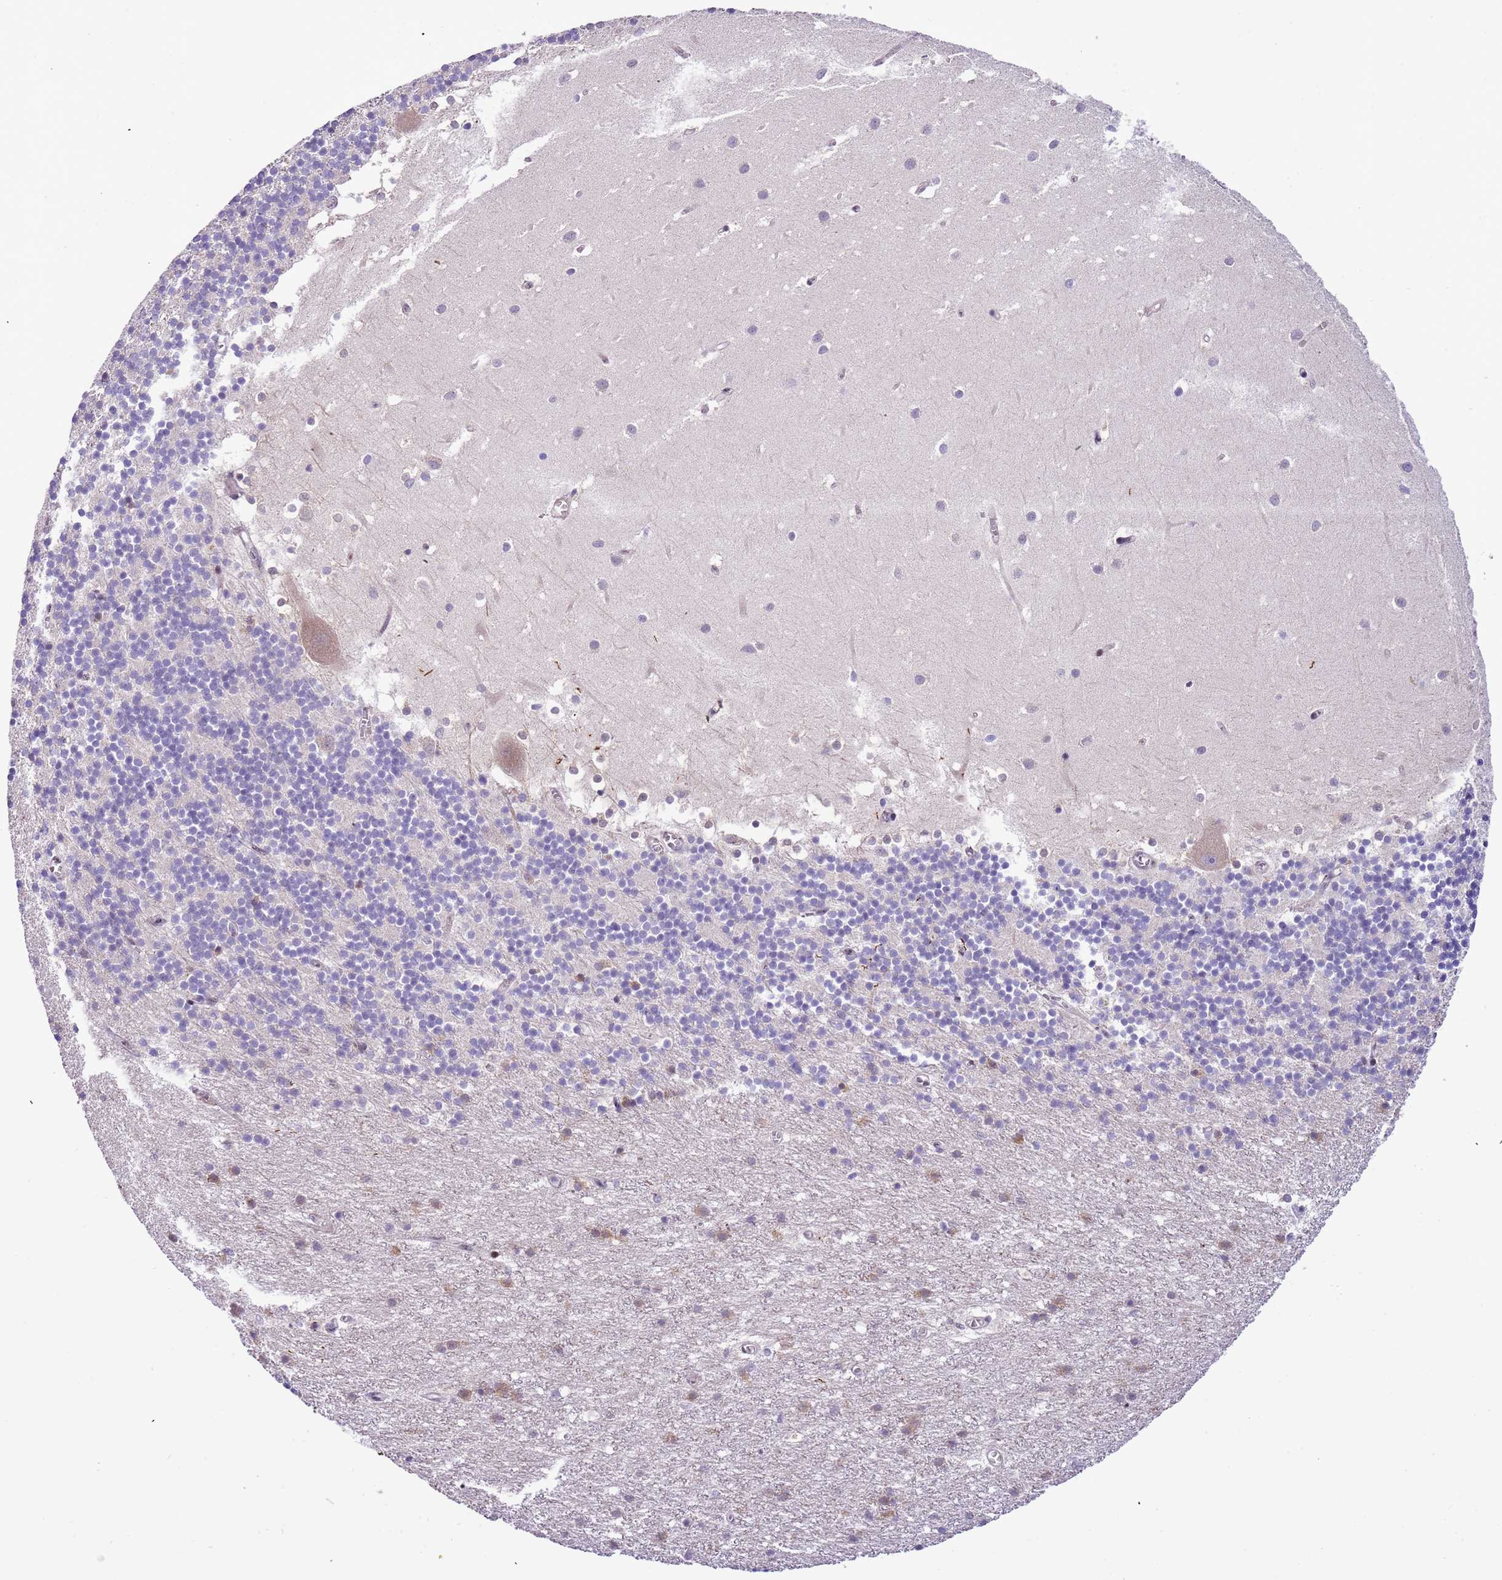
{"staining": {"intensity": "negative", "quantity": "none", "location": "none"}, "tissue": "cerebellum", "cell_type": "Cells in granular layer", "image_type": "normal", "snomed": [{"axis": "morphology", "description": "Normal tissue, NOS"}, {"axis": "topography", "description": "Cerebellum"}], "caption": "A high-resolution histopathology image shows immunohistochemistry (IHC) staining of benign cerebellum, which shows no significant staining in cells in granular layer. (DAB (3,3'-diaminobenzidine) IHC with hematoxylin counter stain).", "gene": "PLEKHH1", "patient": {"sex": "male", "age": 54}}